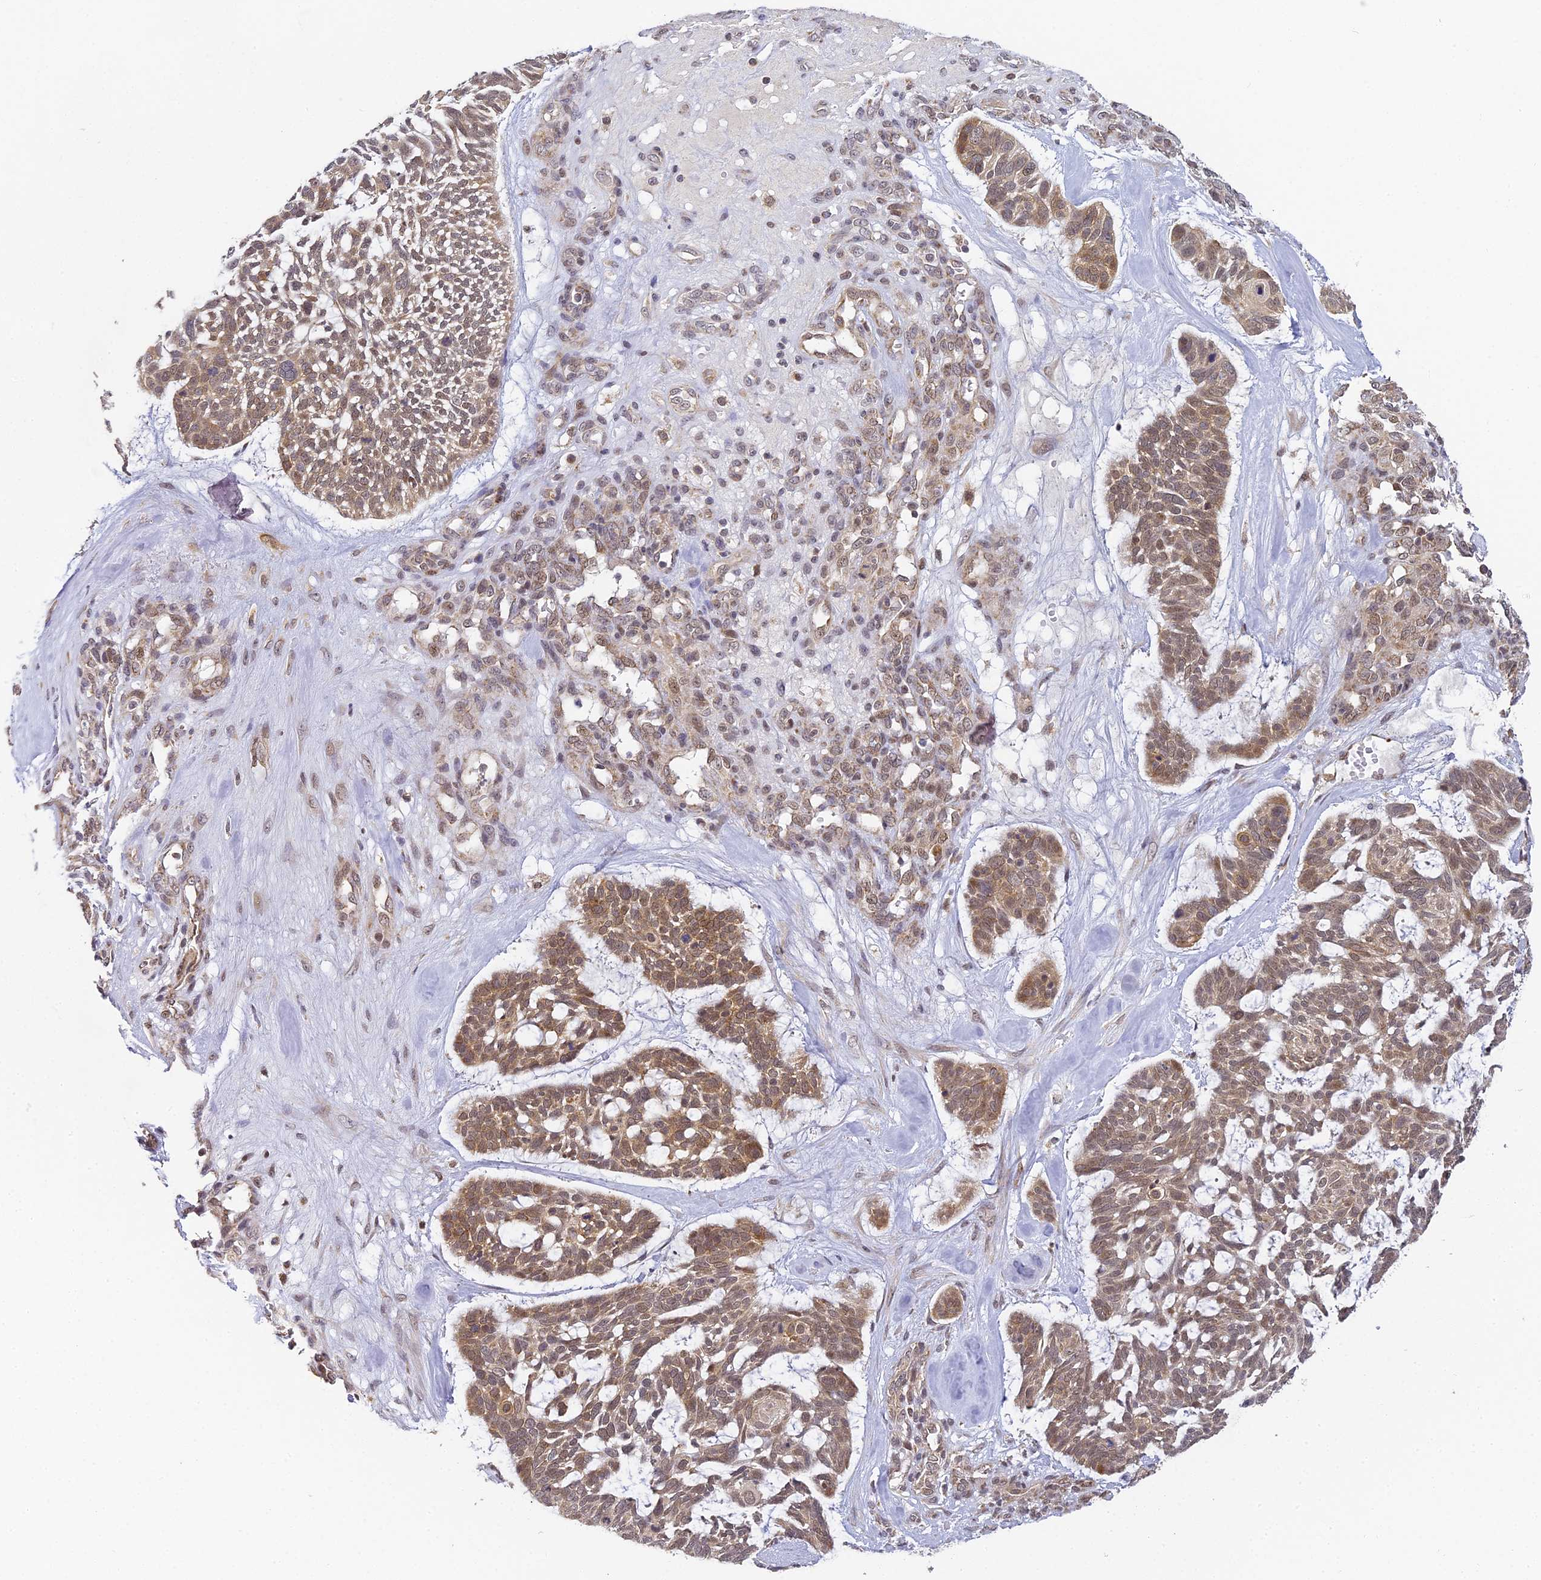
{"staining": {"intensity": "moderate", "quantity": ">75%", "location": "cytoplasmic/membranous,nuclear"}, "tissue": "skin cancer", "cell_type": "Tumor cells", "image_type": "cancer", "snomed": [{"axis": "morphology", "description": "Basal cell carcinoma"}, {"axis": "topography", "description": "Skin"}], "caption": "A micrograph showing moderate cytoplasmic/membranous and nuclear staining in approximately >75% of tumor cells in basal cell carcinoma (skin), as visualized by brown immunohistochemical staining.", "gene": "DNAAF10", "patient": {"sex": "male", "age": 88}}